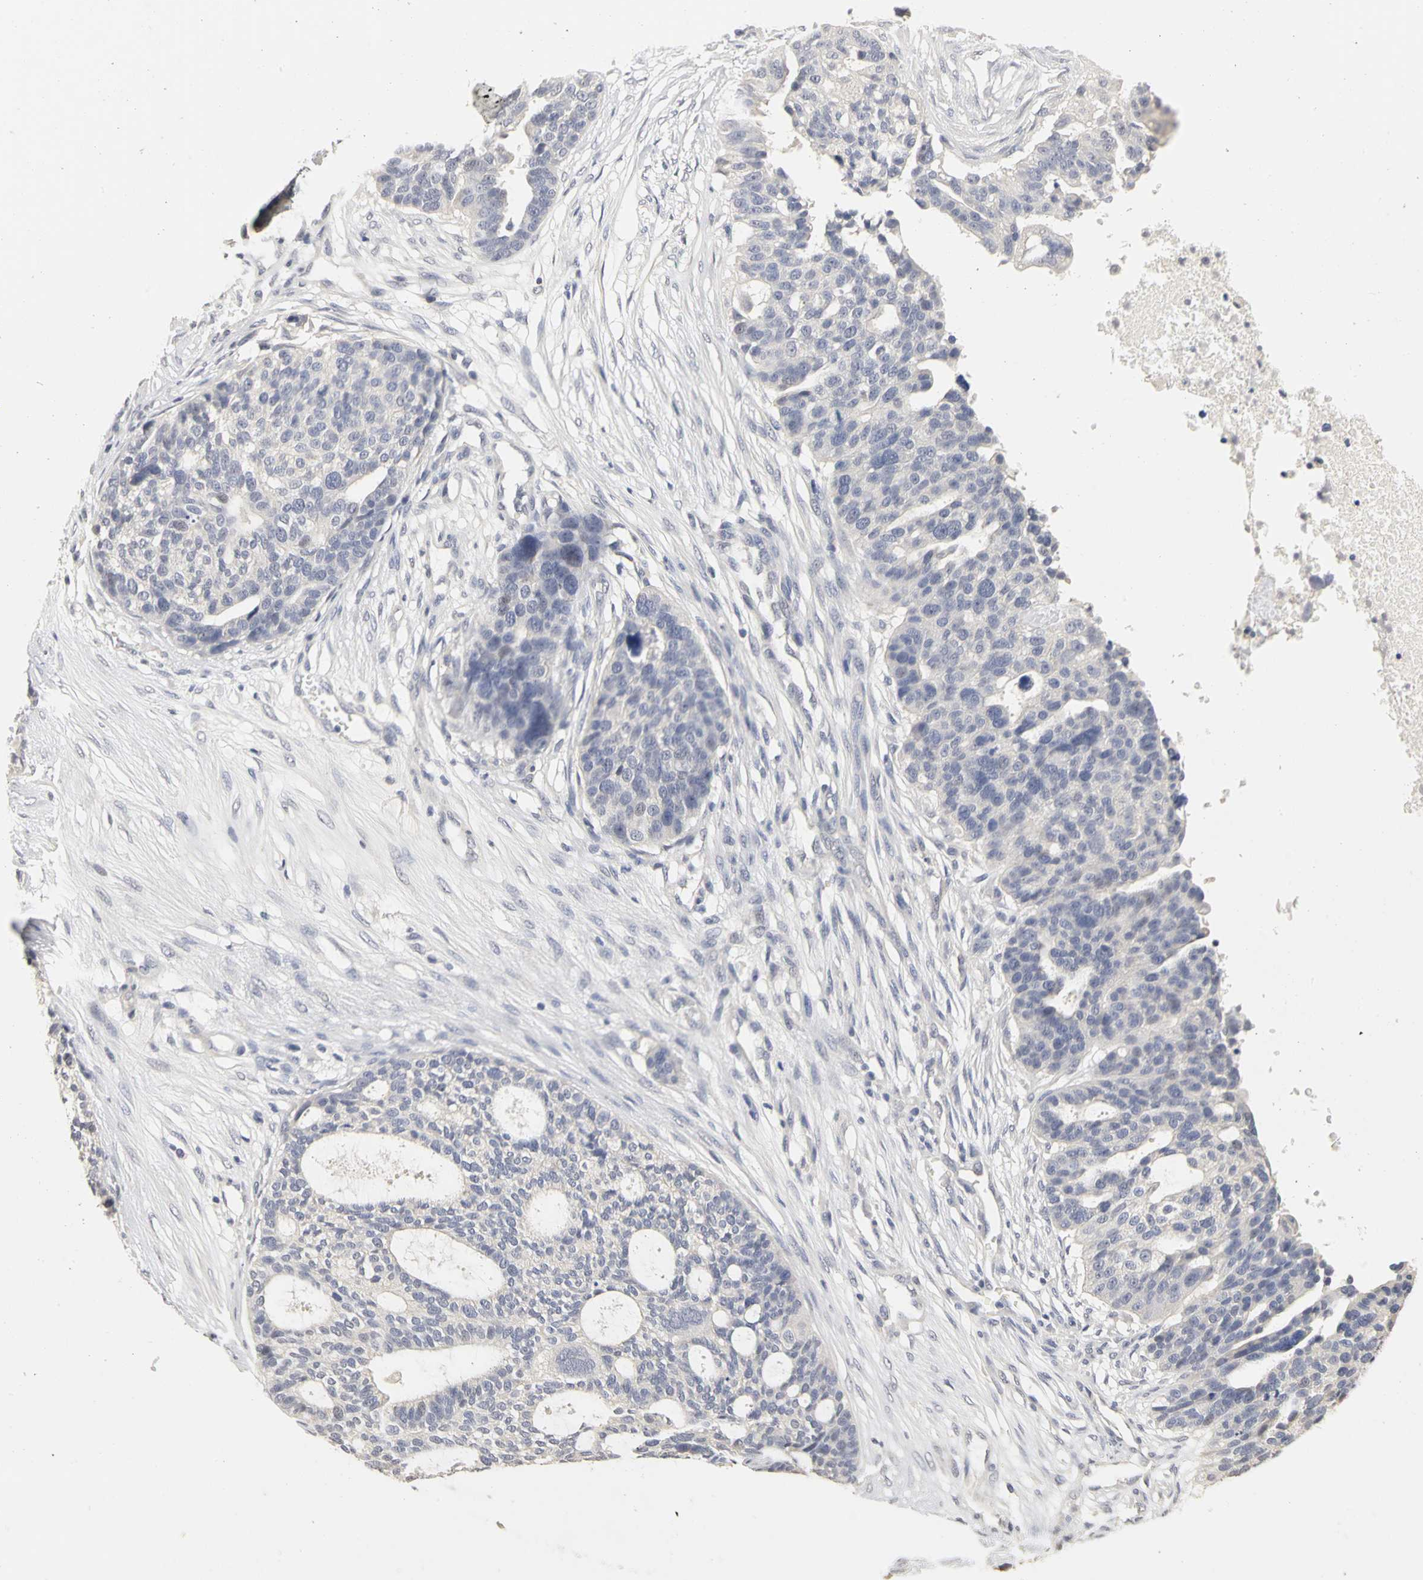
{"staining": {"intensity": "negative", "quantity": "none", "location": "none"}, "tissue": "ovarian cancer", "cell_type": "Tumor cells", "image_type": "cancer", "snomed": [{"axis": "morphology", "description": "Cystadenocarcinoma, serous, NOS"}, {"axis": "topography", "description": "Ovary"}], "caption": "High power microscopy histopathology image of an IHC histopathology image of serous cystadenocarcinoma (ovarian), revealing no significant positivity in tumor cells. (DAB immunohistochemistry visualized using brightfield microscopy, high magnification).", "gene": "PGR", "patient": {"sex": "female", "age": 59}}